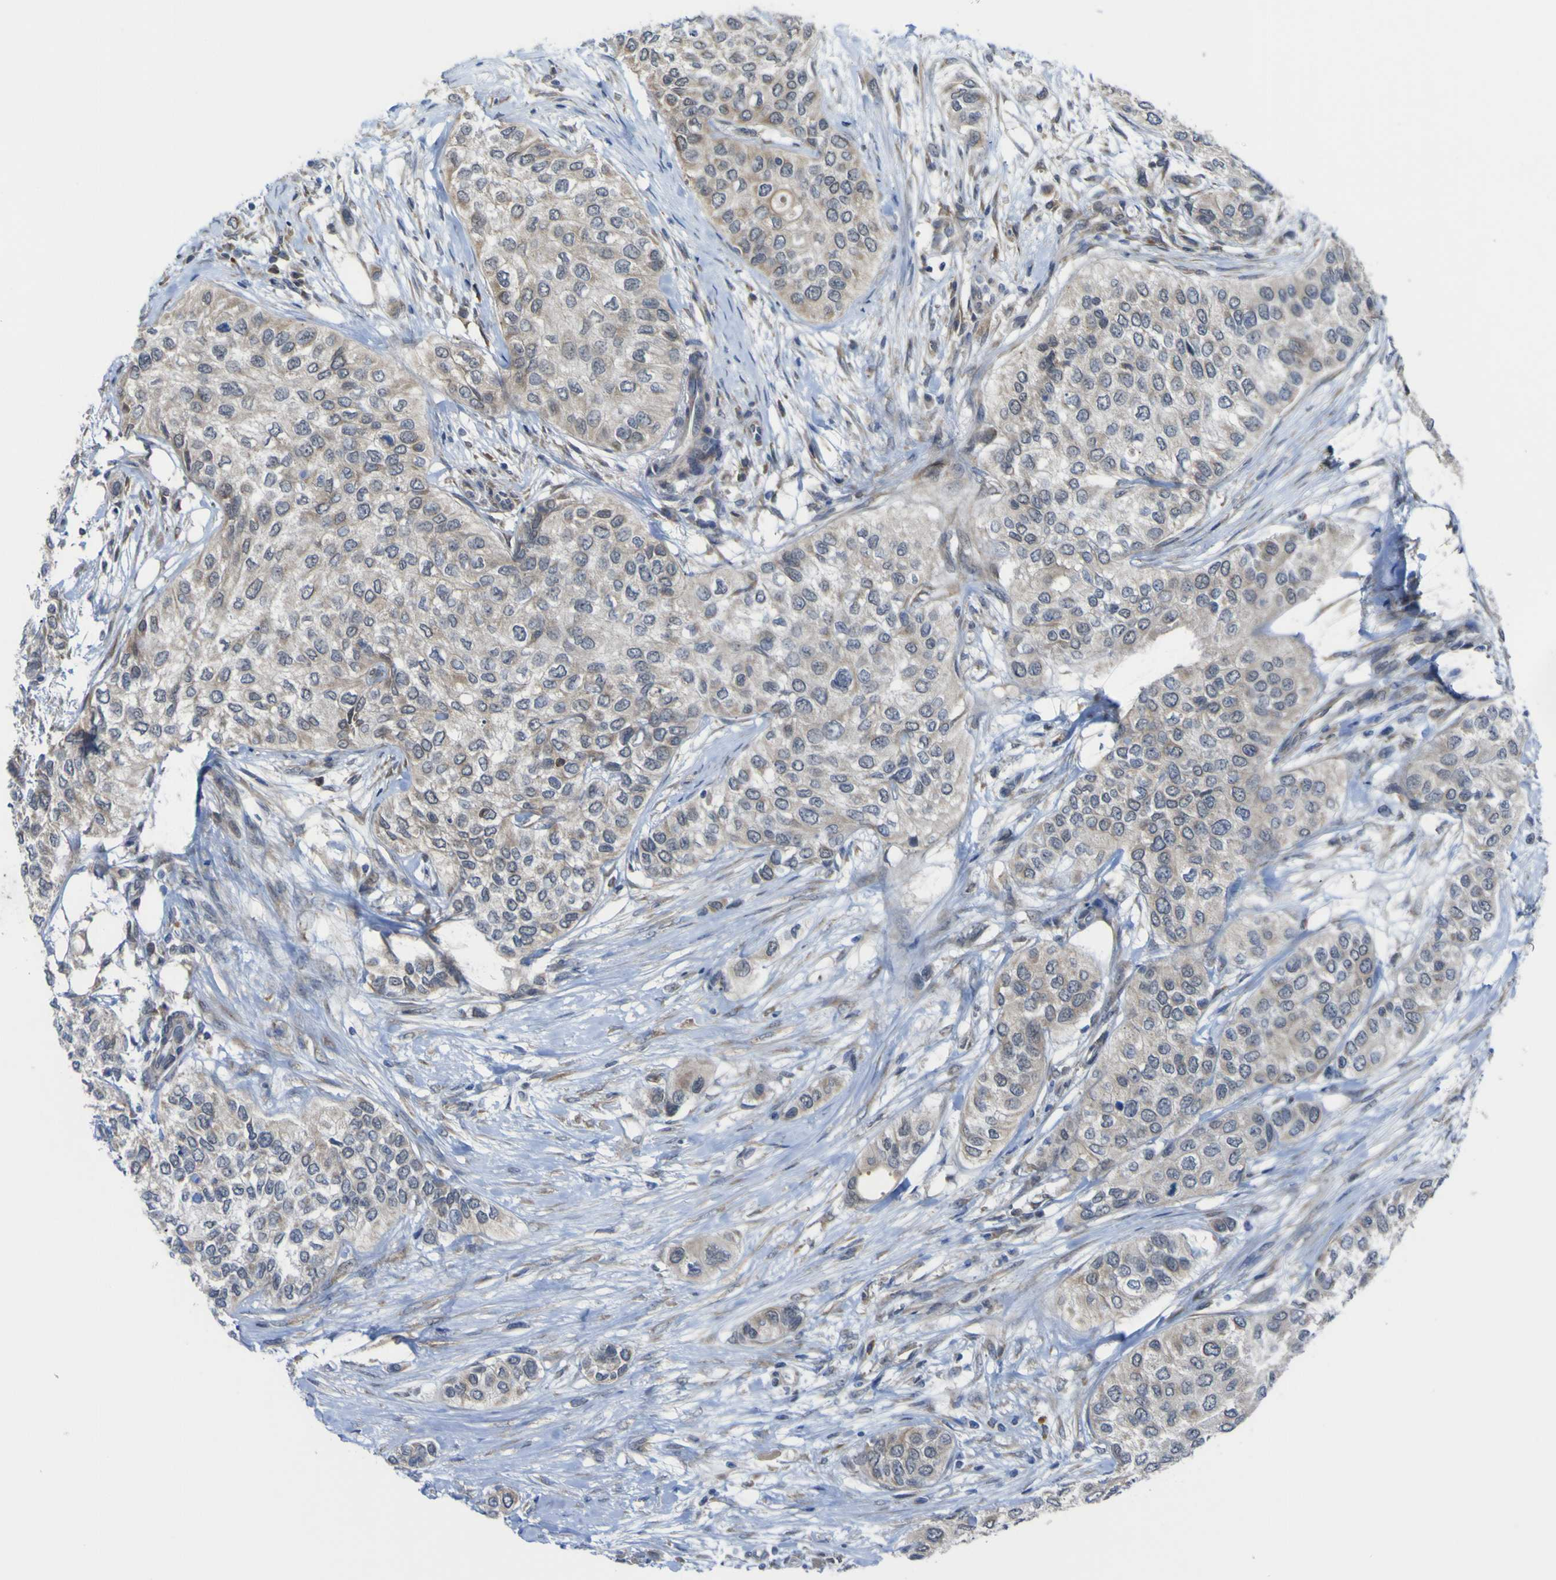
{"staining": {"intensity": "negative", "quantity": "none", "location": "none"}, "tissue": "urothelial cancer", "cell_type": "Tumor cells", "image_type": "cancer", "snomed": [{"axis": "morphology", "description": "Urothelial carcinoma, High grade"}, {"axis": "topography", "description": "Urinary bladder"}], "caption": "Immunohistochemical staining of urothelial cancer shows no significant staining in tumor cells.", "gene": "TNFRSF11A", "patient": {"sex": "female", "age": 56}}